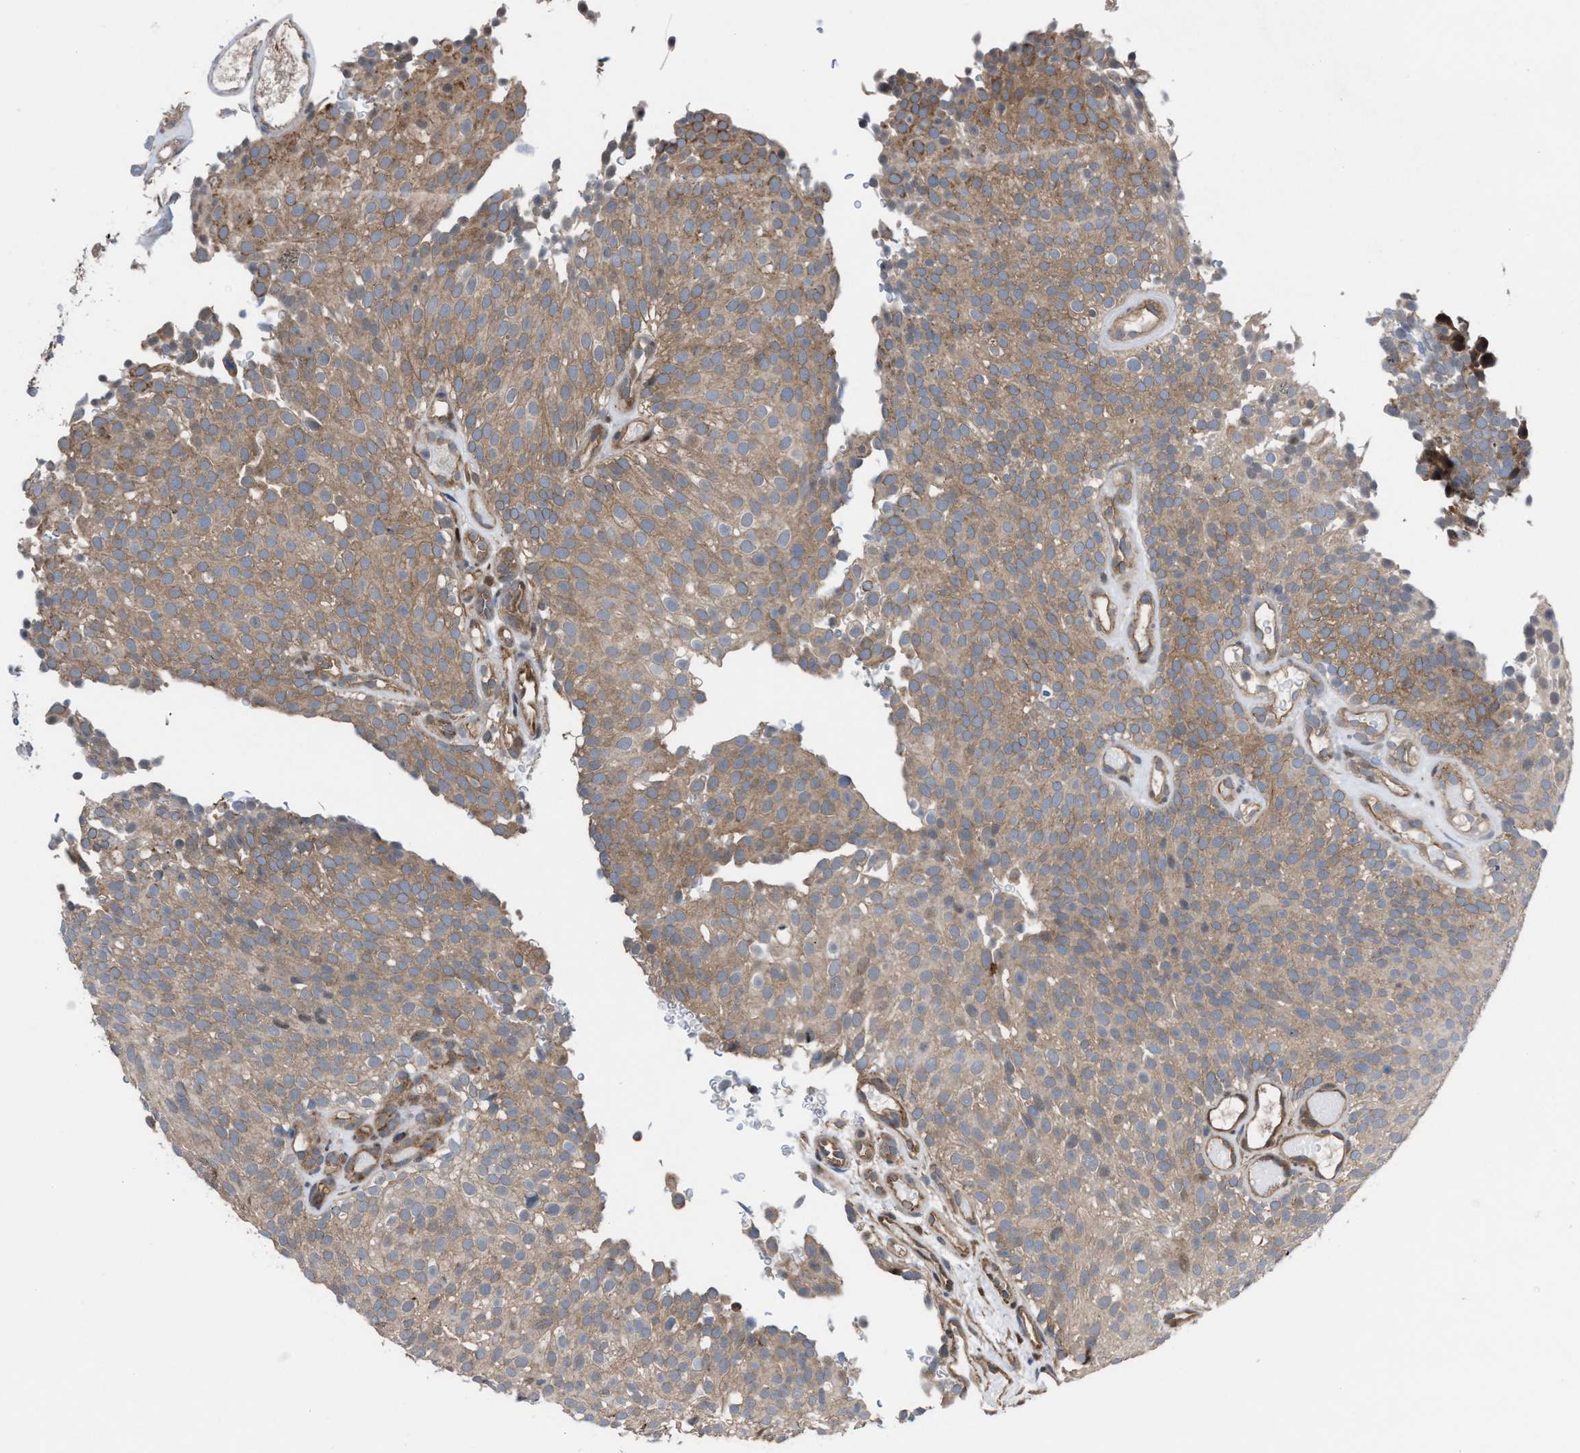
{"staining": {"intensity": "weak", "quantity": ">75%", "location": "cytoplasmic/membranous"}, "tissue": "urothelial cancer", "cell_type": "Tumor cells", "image_type": "cancer", "snomed": [{"axis": "morphology", "description": "Urothelial carcinoma, Low grade"}, {"axis": "topography", "description": "Urinary bladder"}], "caption": "Weak cytoplasmic/membranous positivity for a protein is identified in about >75% of tumor cells of urothelial cancer using IHC.", "gene": "TP53BP2", "patient": {"sex": "male", "age": 78}}